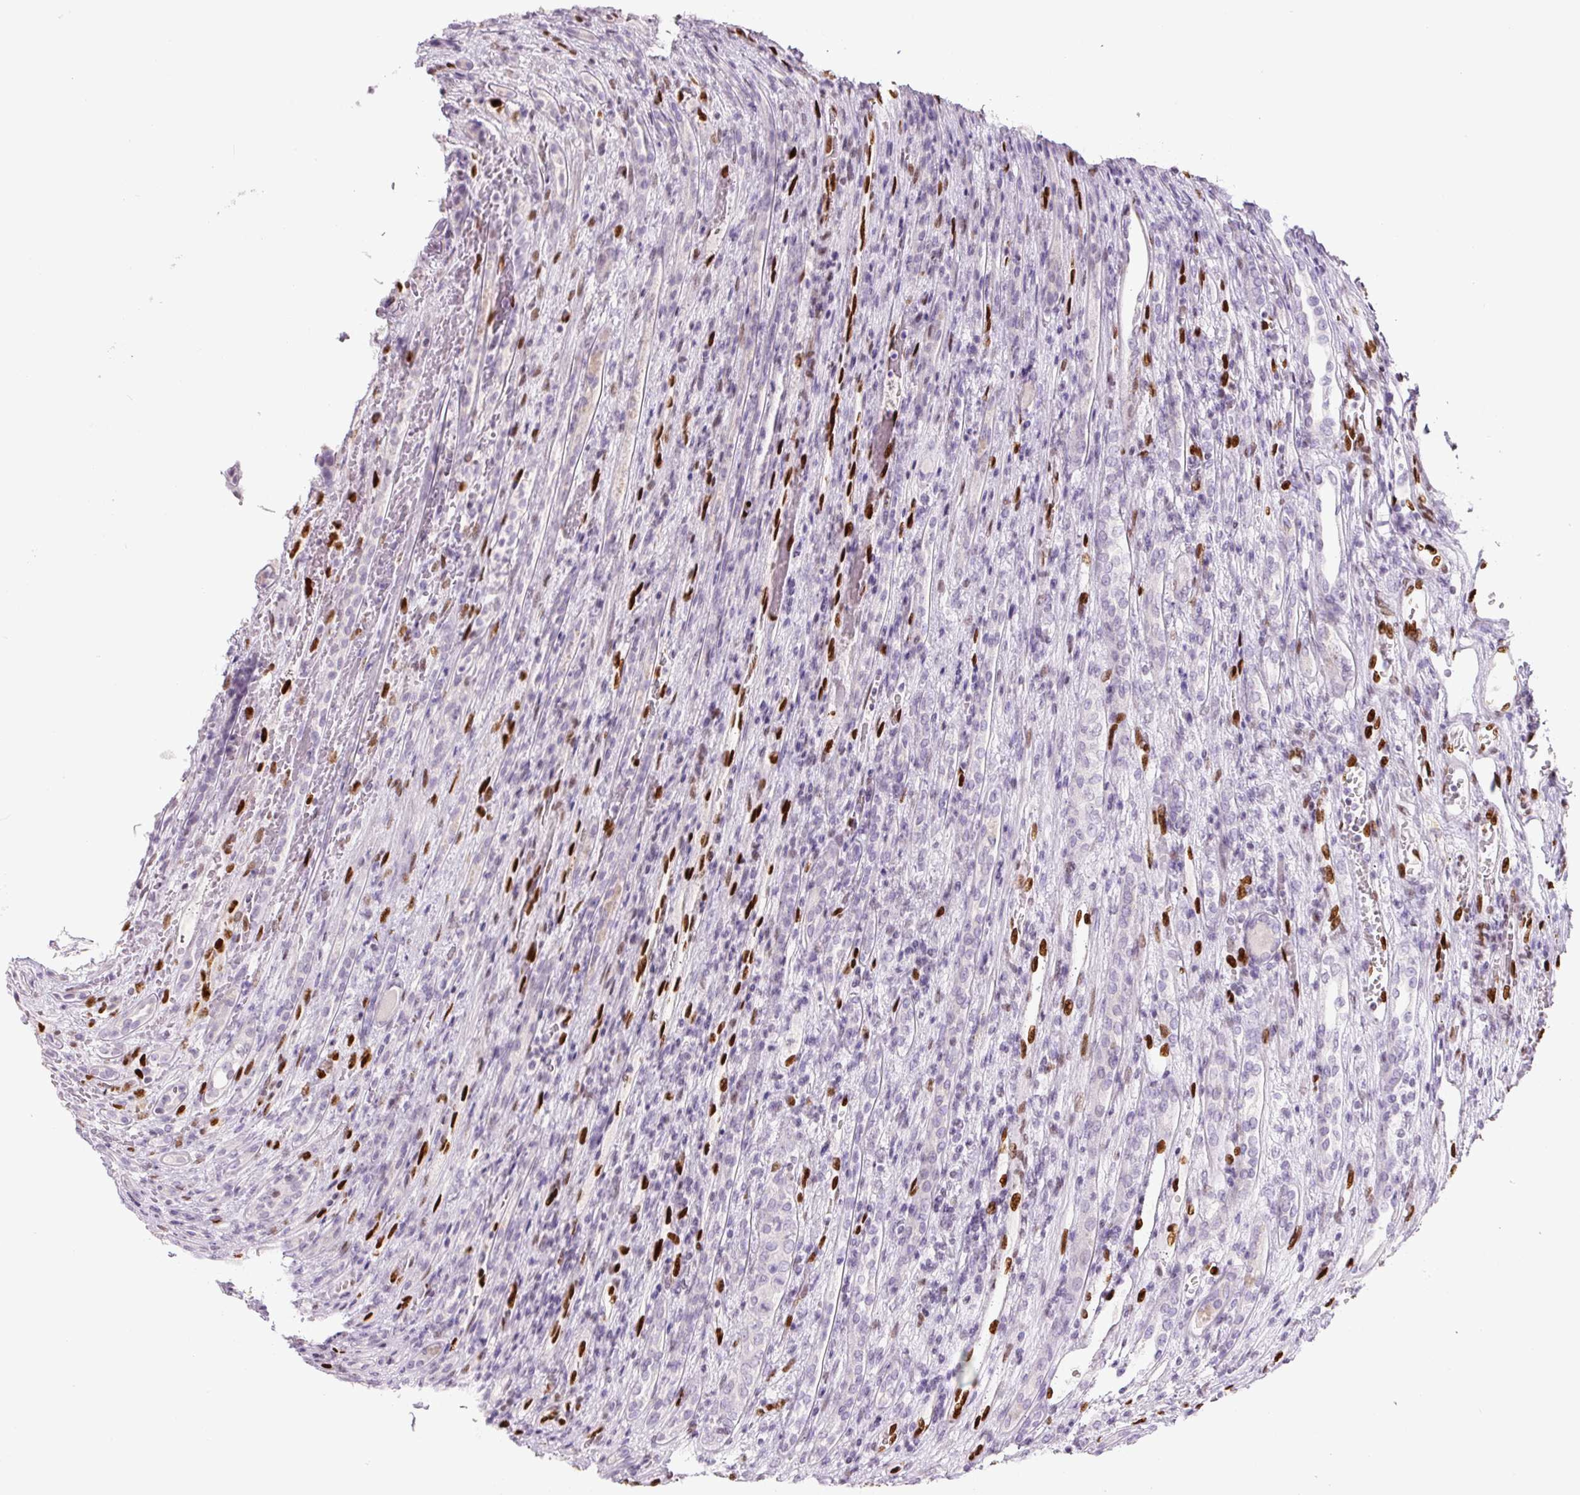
{"staining": {"intensity": "moderate", "quantity": "25%-75%", "location": "nuclear"}, "tissue": "renal cancer", "cell_type": "Tumor cells", "image_type": "cancer", "snomed": [{"axis": "morphology", "description": "Adenocarcinoma, NOS"}, {"axis": "topography", "description": "Kidney"}], "caption": "Immunohistochemical staining of human renal cancer (adenocarcinoma) exhibits moderate nuclear protein positivity in approximately 25%-75% of tumor cells.", "gene": "ZEB1", "patient": {"sex": "female", "age": 54}}